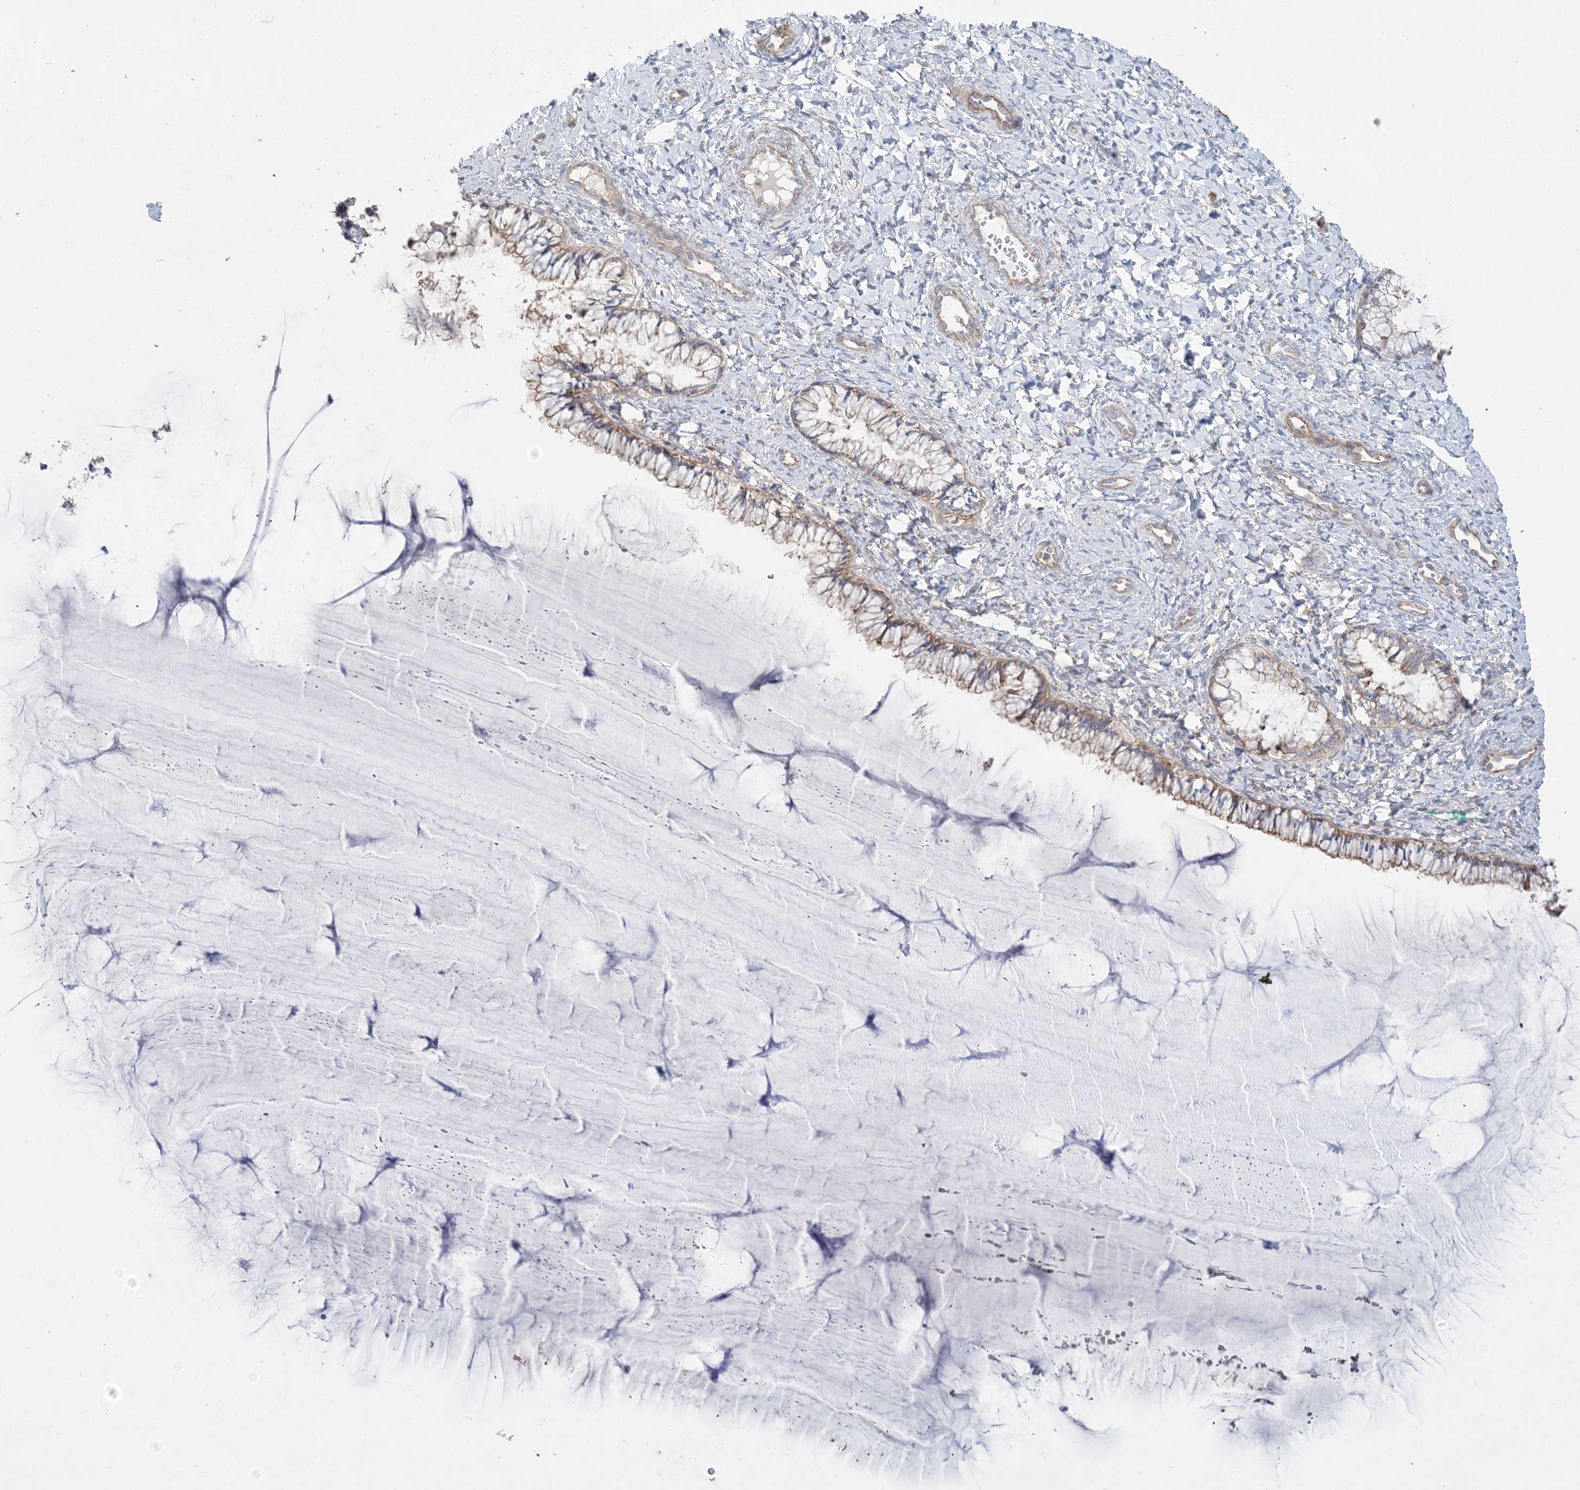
{"staining": {"intensity": "moderate", "quantity": "25%-75%", "location": "cytoplasmic/membranous"}, "tissue": "cervix", "cell_type": "Glandular cells", "image_type": "normal", "snomed": [{"axis": "morphology", "description": "Normal tissue, NOS"}, {"axis": "morphology", "description": "Adenocarcinoma, NOS"}, {"axis": "topography", "description": "Cervix"}], "caption": "Brown immunohistochemical staining in normal cervix displays moderate cytoplasmic/membranous staining in about 25%-75% of glandular cells.", "gene": "PIGC", "patient": {"sex": "female", "age": 29}}